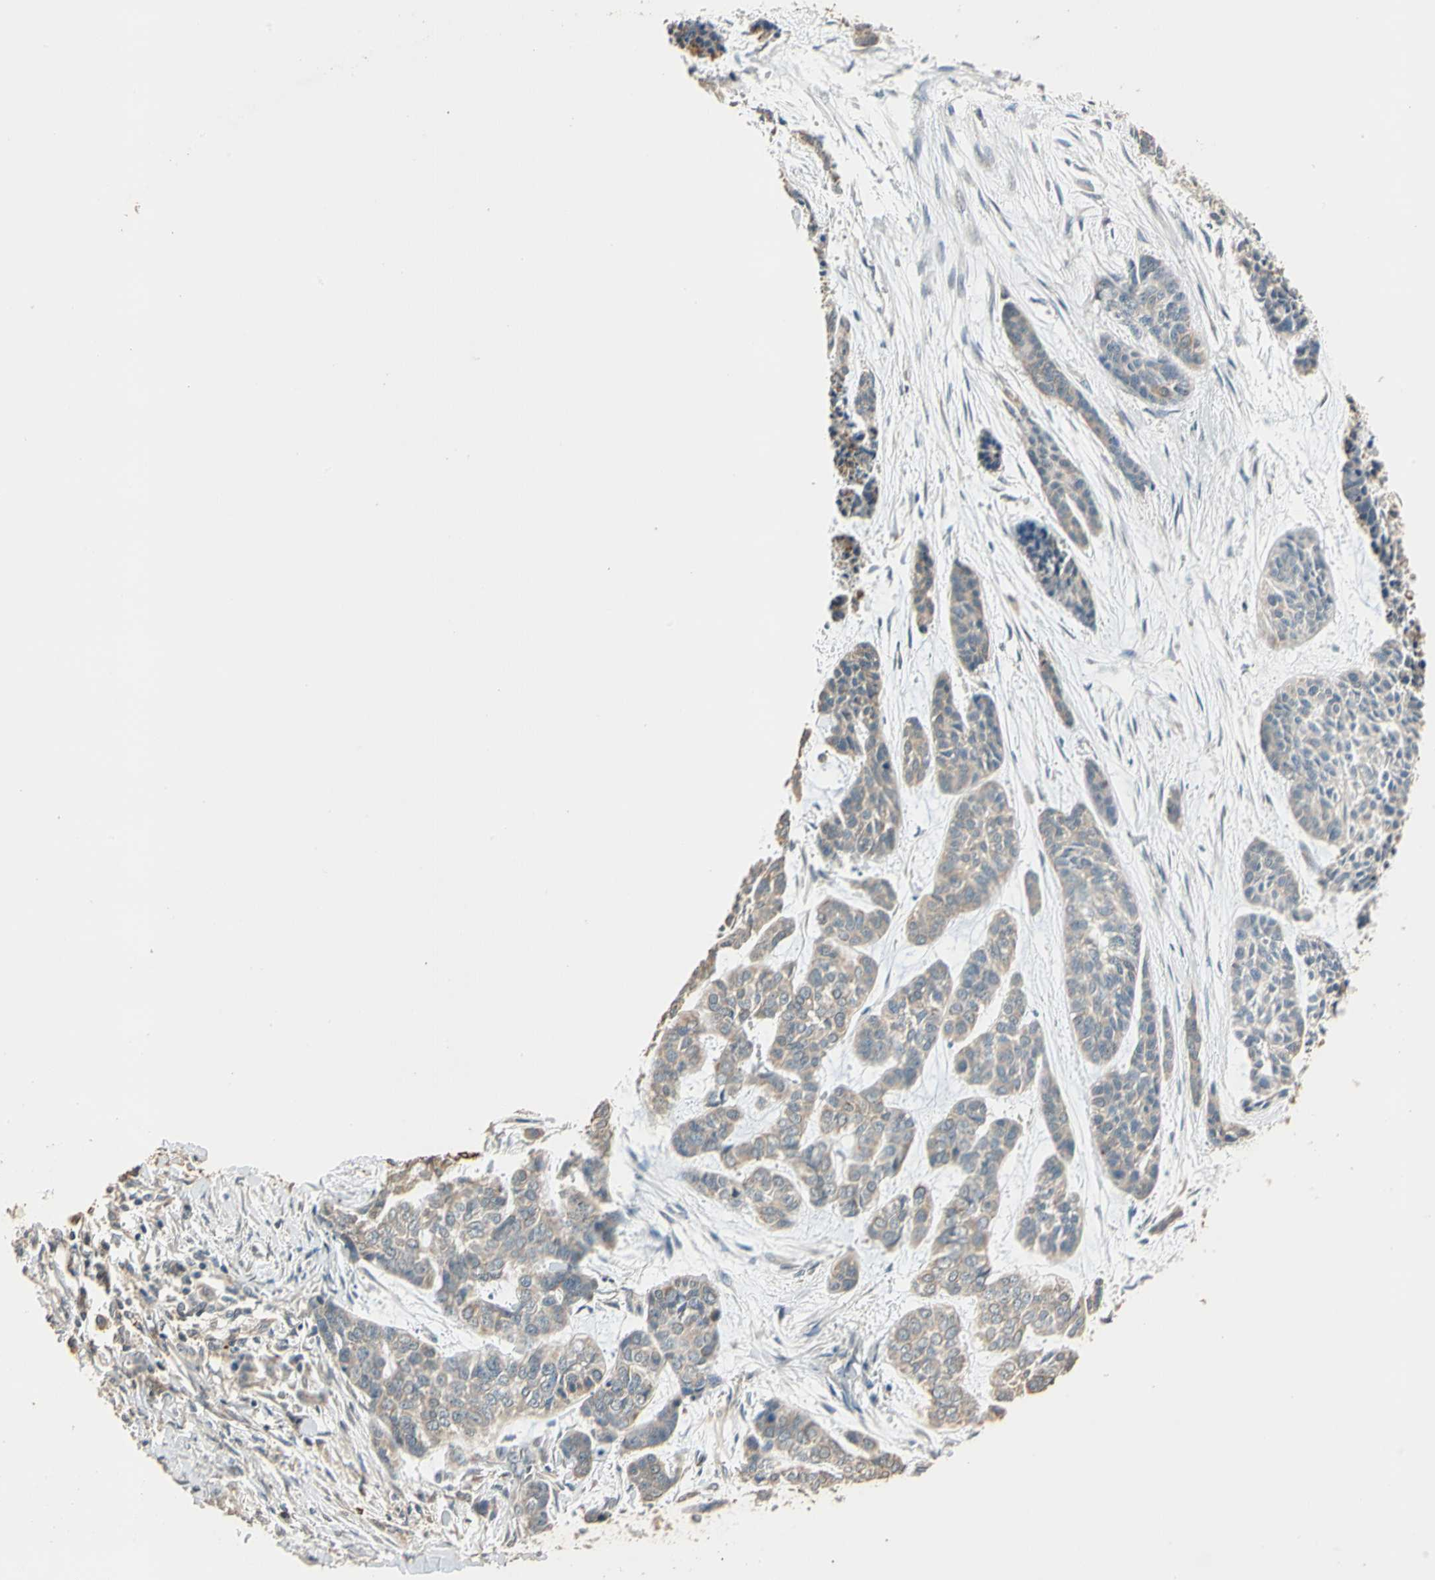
{"staining": {"intensity": "weak", "quantity": "25%-75%", "location": "cytoplasmic/membranous"}, "tissue": "skin cancer", "cell_type": "Tumor cells", "image_type": "cancer", "snomed": [{"axis": "morphology", "description": "Basal cell carcinoma"}, {"axis": "topography", "description": "Skin"}], "caption": "Human skin basal cell carcinoma stained with a brown dye exhibits weak cytoplasmic/membranous positive expression in approximately 25%-75% of tumor cells.", "gene": "MAP3K7", "patient": {"sex": "female", "age": 64}}